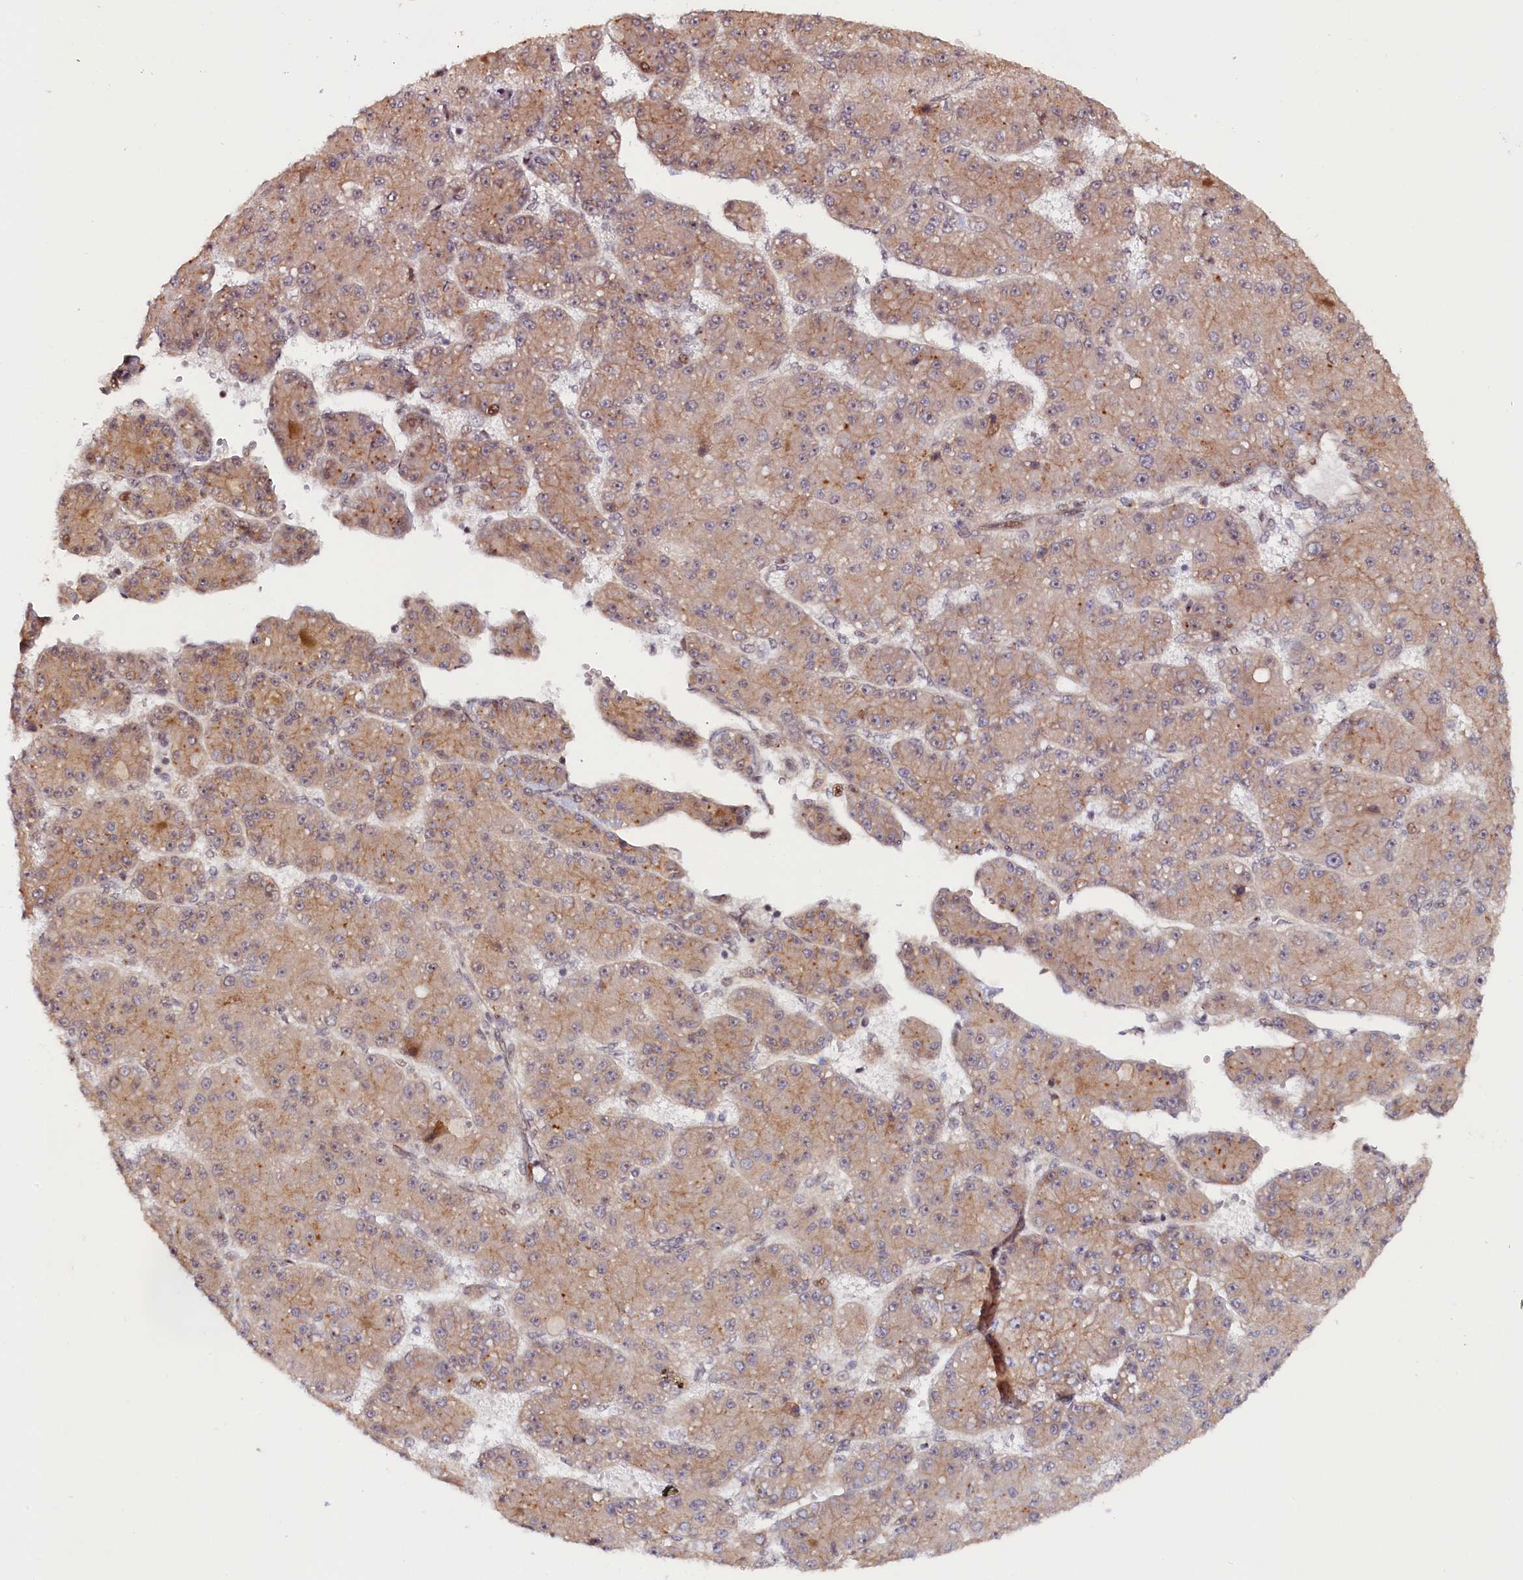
{"staining": {"intensity": "weak", "quantity": ">75%", "location": "cytoplasmic/membranous"}, "tissue": "liver cancer", "cell_type": "Tumor cells", "image_type": "cancer", "snomed": [{"axis": "morphology", "description": "Carcinoma, Hepatocellular, NOS"}, {"axis": "topography", "description": "Liver"}], "caption": "IHC staining of liver hepatocellular carcinoma, which displays low levels of weak cytoplasmic/membranous positivity in about >75% of tumor cells indicating weak cytoplasmic/membranous protein positivity. The staining was performed using DAB (3,3'-diaminobenzidine) (brown) for protein detection and nuclei were counterstained in hematoxylin (blue).", "gene": "ANKRD24", "patient": {"sex": "male", "age": 67}}